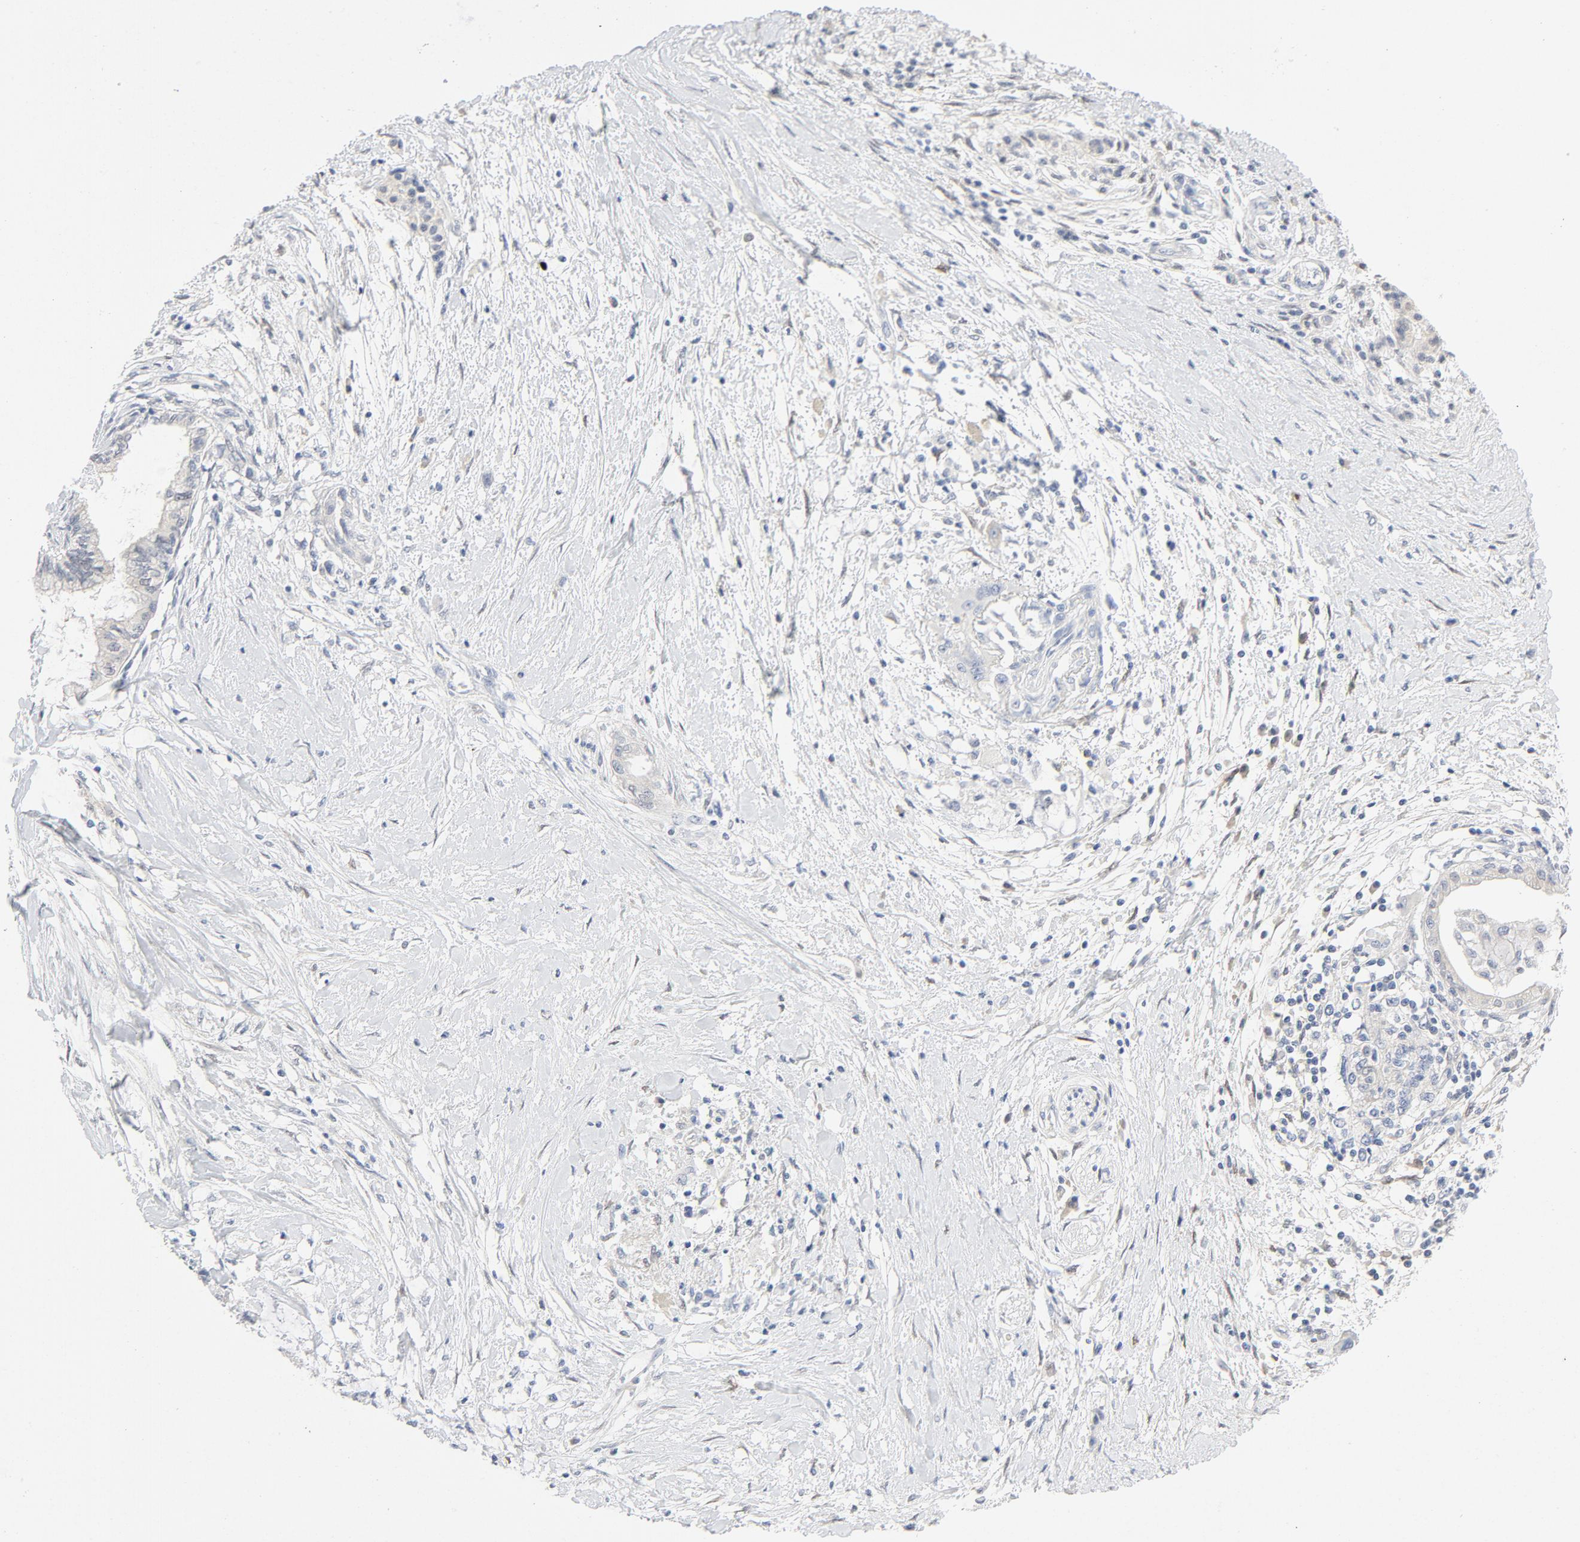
{"staining": {"intensity": "negative", "quantity": "none", "location": "none"}, "tissue": "pancreatic cancer", "cell_type": "Tumor cells", "image_type": "cancer", "snomed": [{"axis": "morphology", "description": "Adenocarcinoma, NOS"}, {"axis": "topography", "description": "Pancreas"}], "caption": "Adenocarcinoma (pancreatic) was stained to show a protein in brown. There is no significant expression in tumor cells. (Stains: DAB (3,3'-diaminobenzidine) immunohistochemistry with hematoxylin counter stain, Microscopy: brightfield microscopy at high magnification).", "gene": "PGM1", "patient": {"sex": "female", "age": 64}}